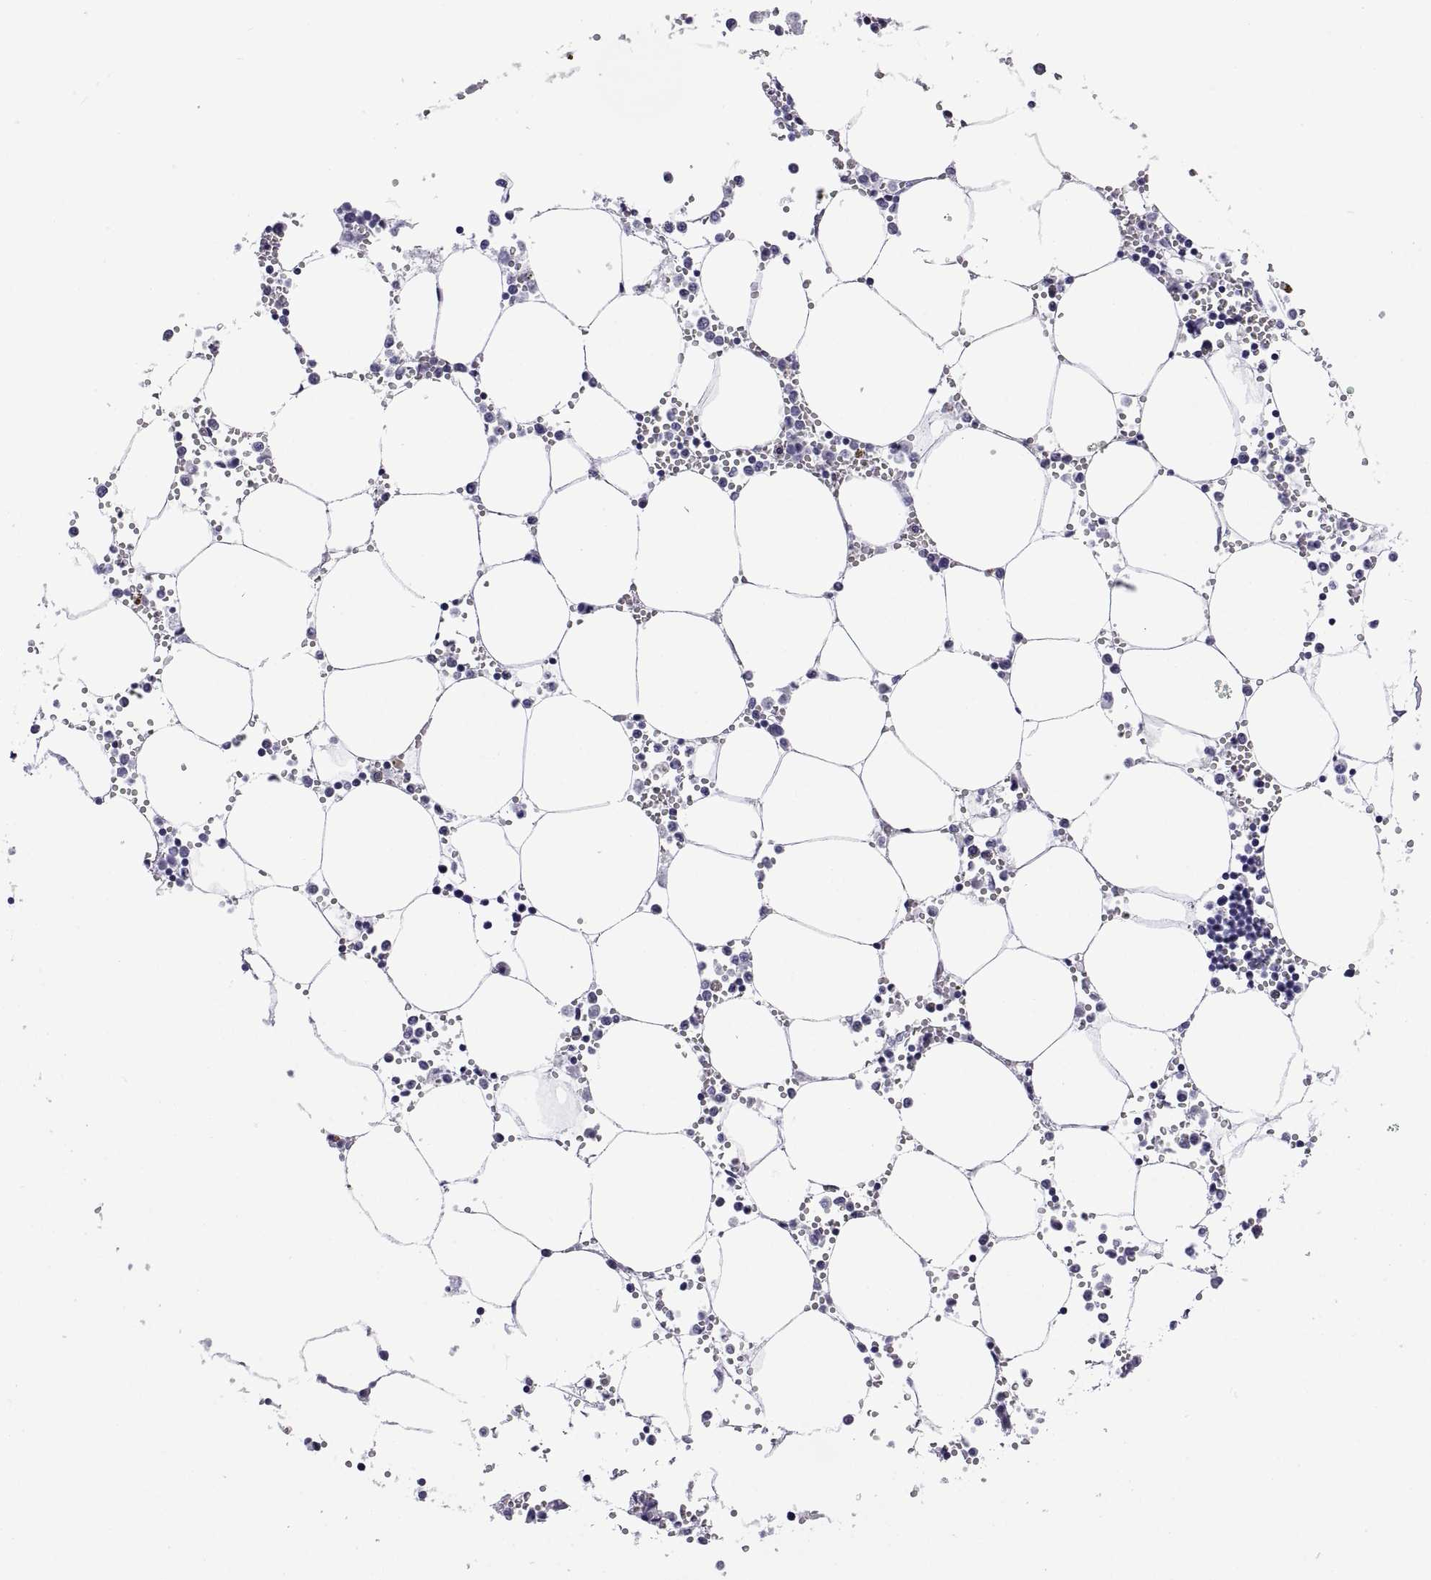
{"staining": {"intensity": "negative", "quantity": "none", "location": "none"}, "tissue": "bone marrow", "cell_type": "Hematopoietic cells", "image_type": "normal", "snomed": [{"axis": "morphology", "description": "Normal tissue, NOS"}, {"axis": "topography", "description": "Bone marrow"}], "caption": "This is a micrograph of IHC staining of normal bone marrow, which shows no positivity in hematopoietic cells. Brightfield microscopy of IHC stained with DAB (3,3'-diaminobenzidine) (brown) and hematoxylin (blue), captured at high magnification.", "gene": "CRISP1", "patient": {"sex": "male", "age": 54}}